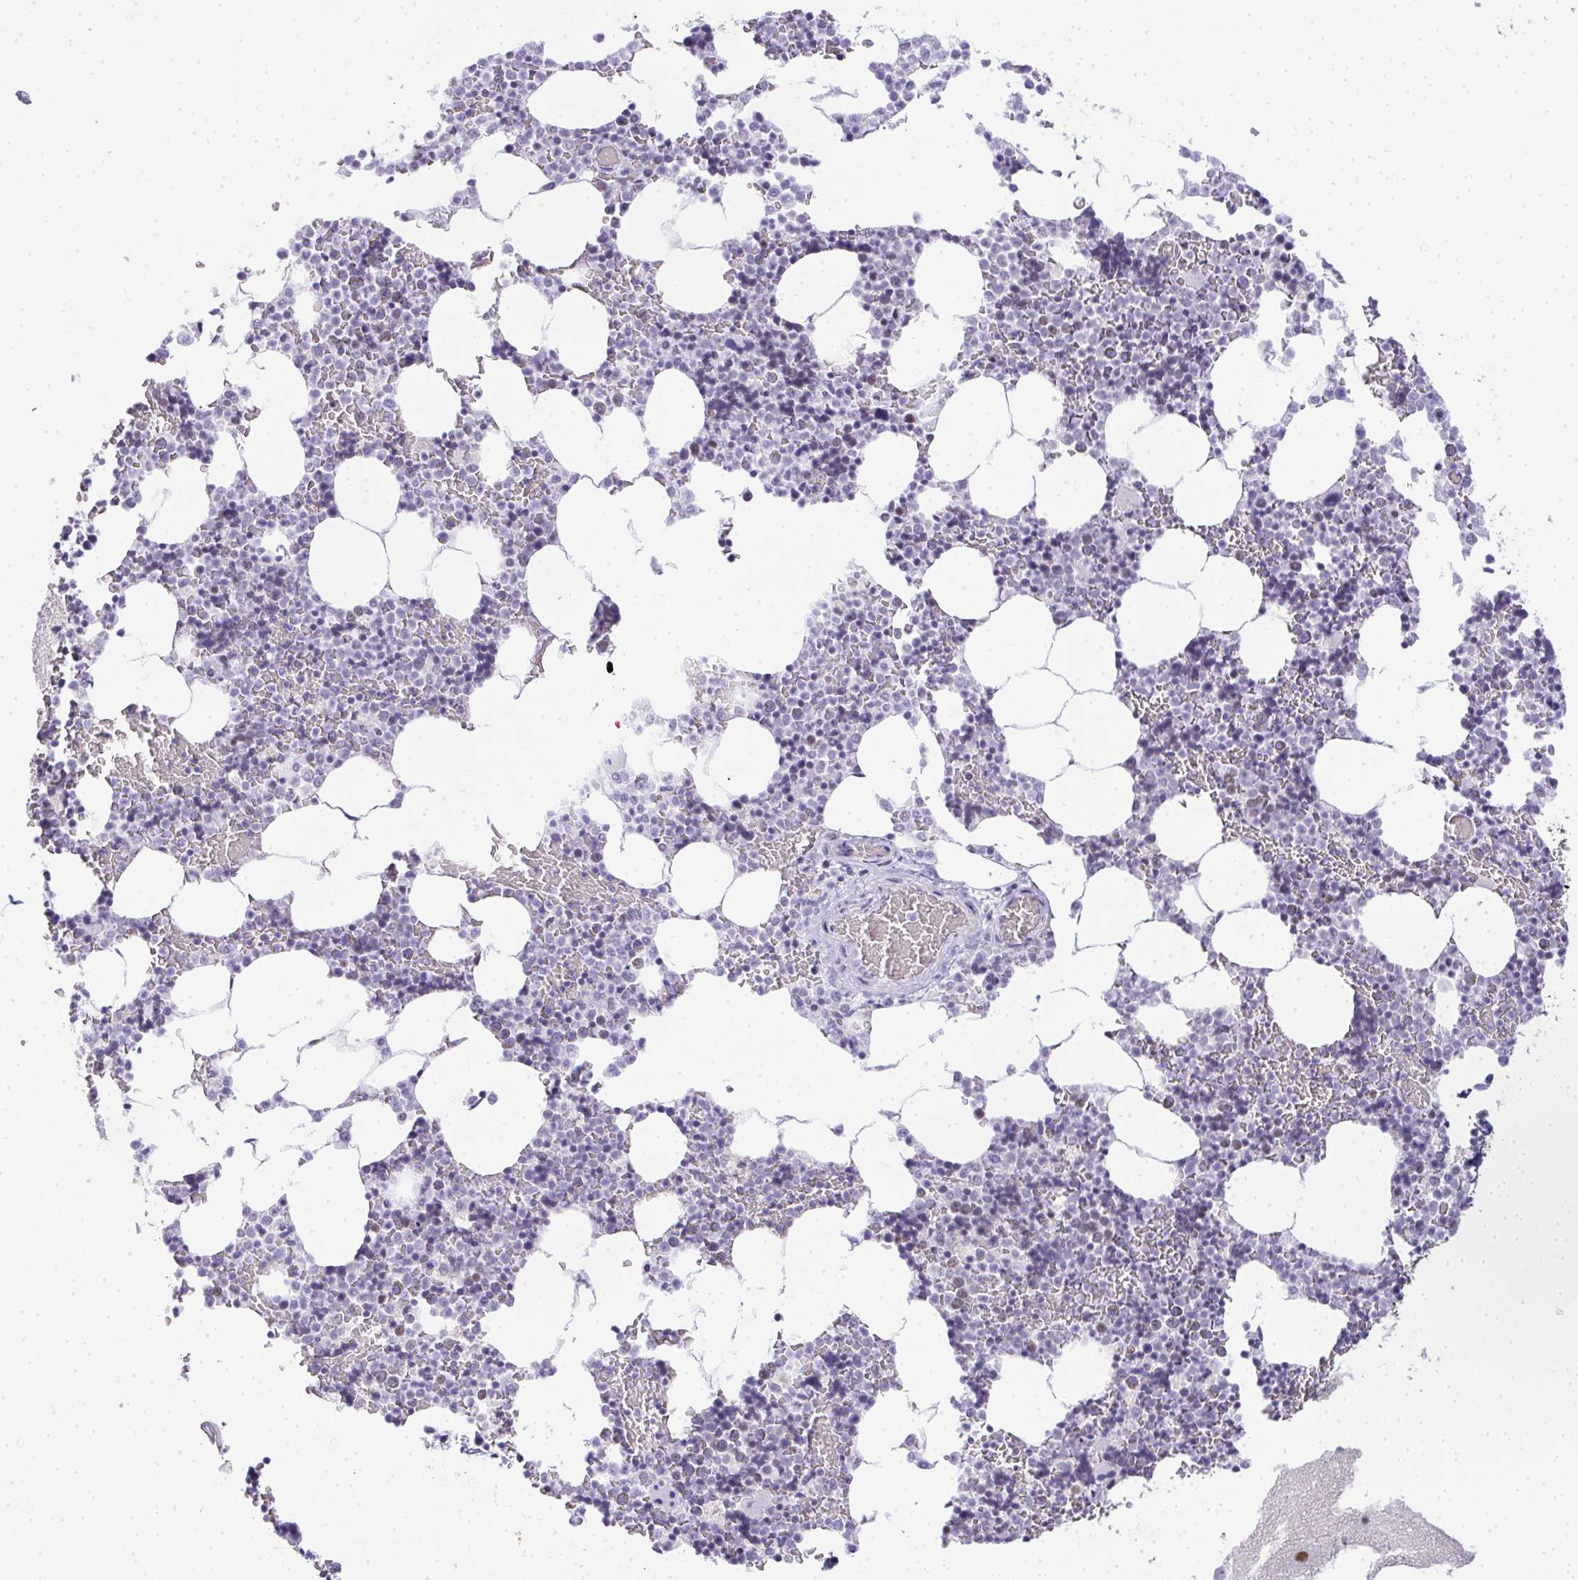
{"staining": {"intensity": "negative", "quantity": "none", "location": "none"}, "tissue": "bone marrow", "cell_type": "Hematopoietic cells", "image_type": "normal", "snomed": [{"axis": "morphology", "description": "Normal tissue, NOS"}, {"axis": "topography", "description": "Bone marrow"}], "caption": "A photomicrograph of bone marrow stained for a protein shows no brown staining in hematopoietic cells. (DAB (3,3'-diaminobenzidine) immunohistochemistry (IHC), high magnification).", "gene": "PLA2G1B", "patient": {"sex": "female", "age": 42}}